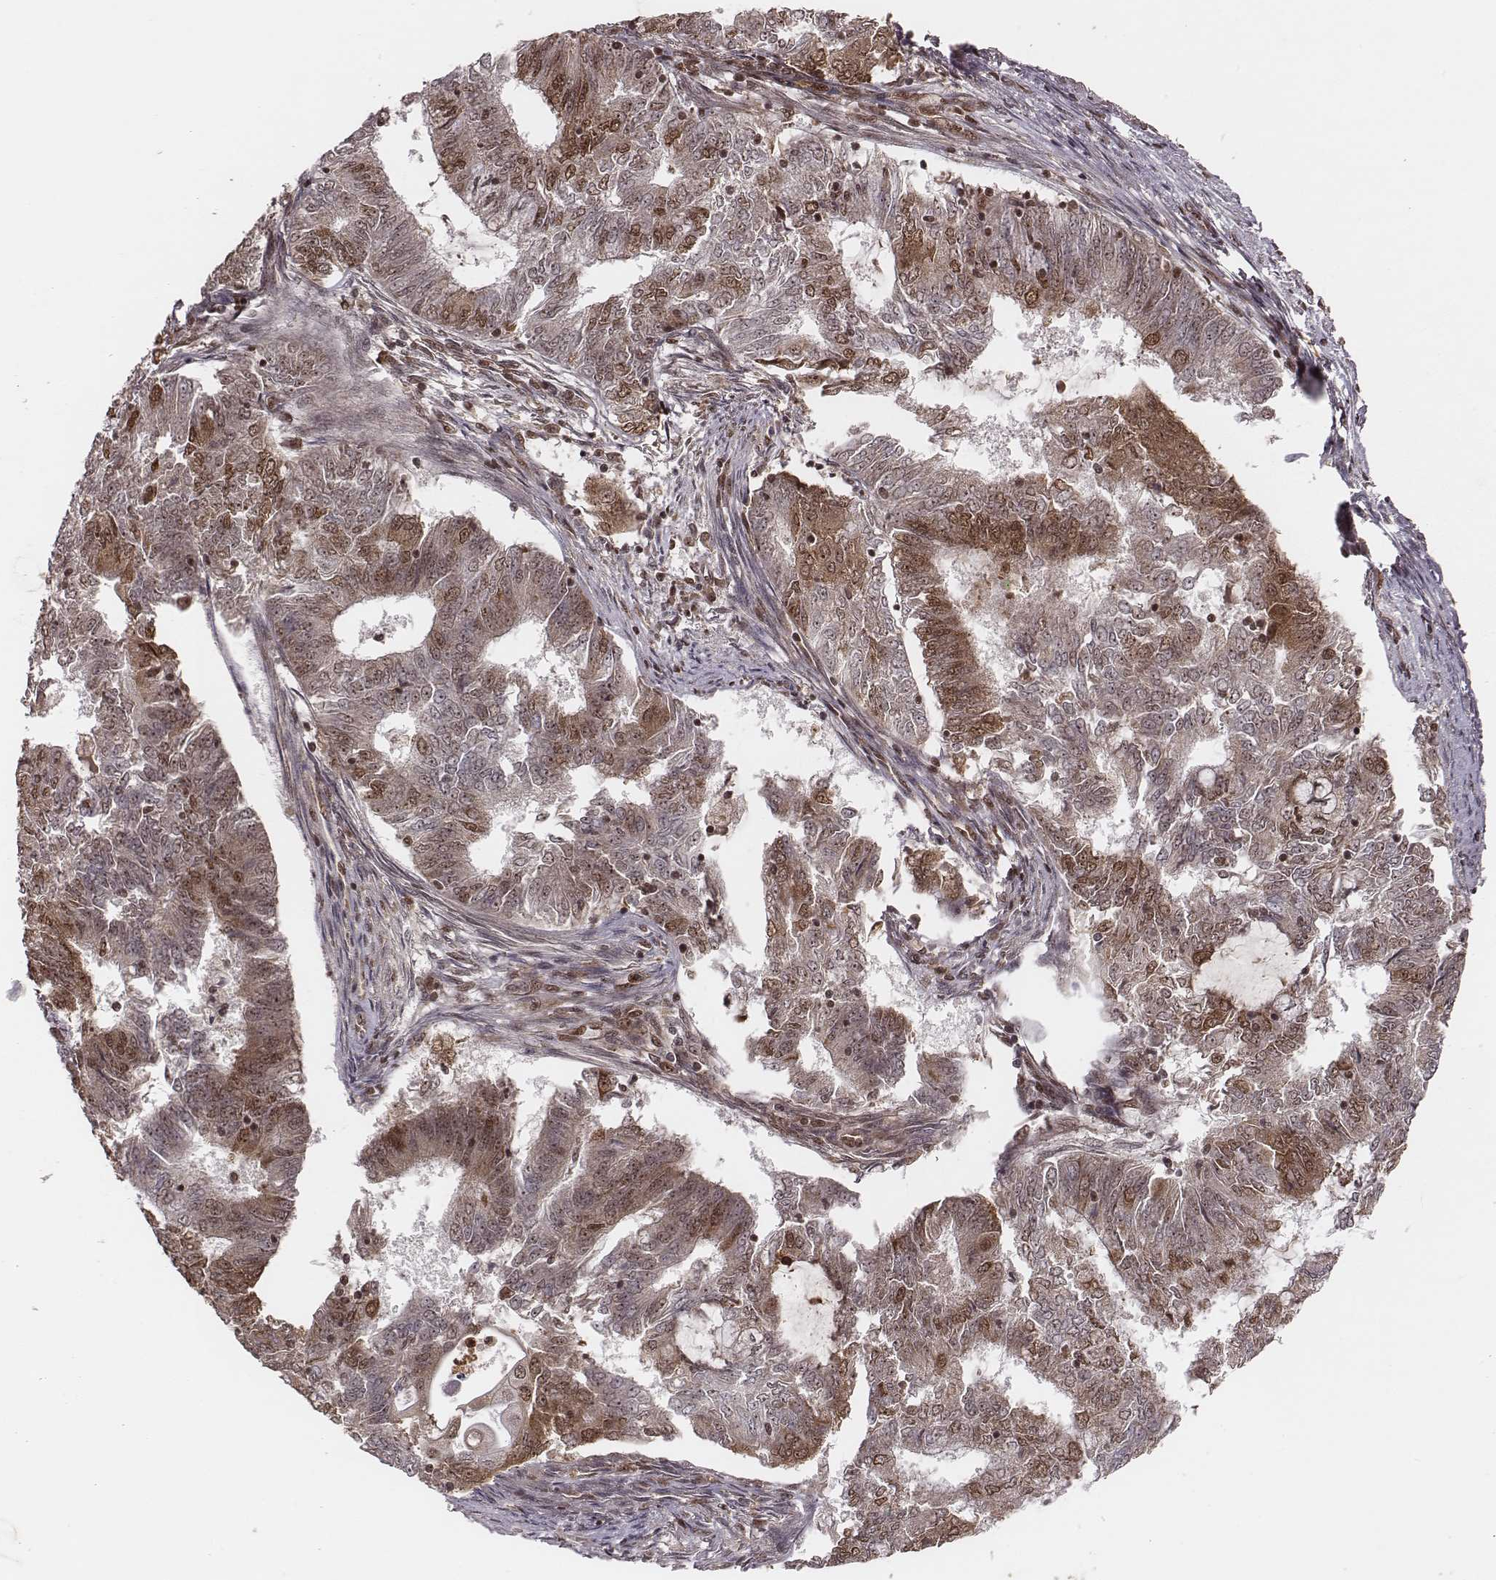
{"staining": {"intensity": "moderate", "quantity": ">75%", "location": "cytoplasmic/membranous,nuclear"}, "tissue": "endometrial cancer", "cell_type": "Tumor cells", "image_type": "cancer", "snomed": [{"axis": "morphology", "description": "Adenocarcinoma, NOS"}, {"axis": "topography", "description": "Endometrium"}], "caption": "Immunohistochemistry (IHC) micrograph of adenocarcinoma (endometrial) stained for a protein (brown), which demonstrates medium levels of moderate cytoplasmic/membranous and nuclear staining in about >75% of tumor cells.", "gene": "NFX1", "patient": {"sex": "female", "age": 62}}